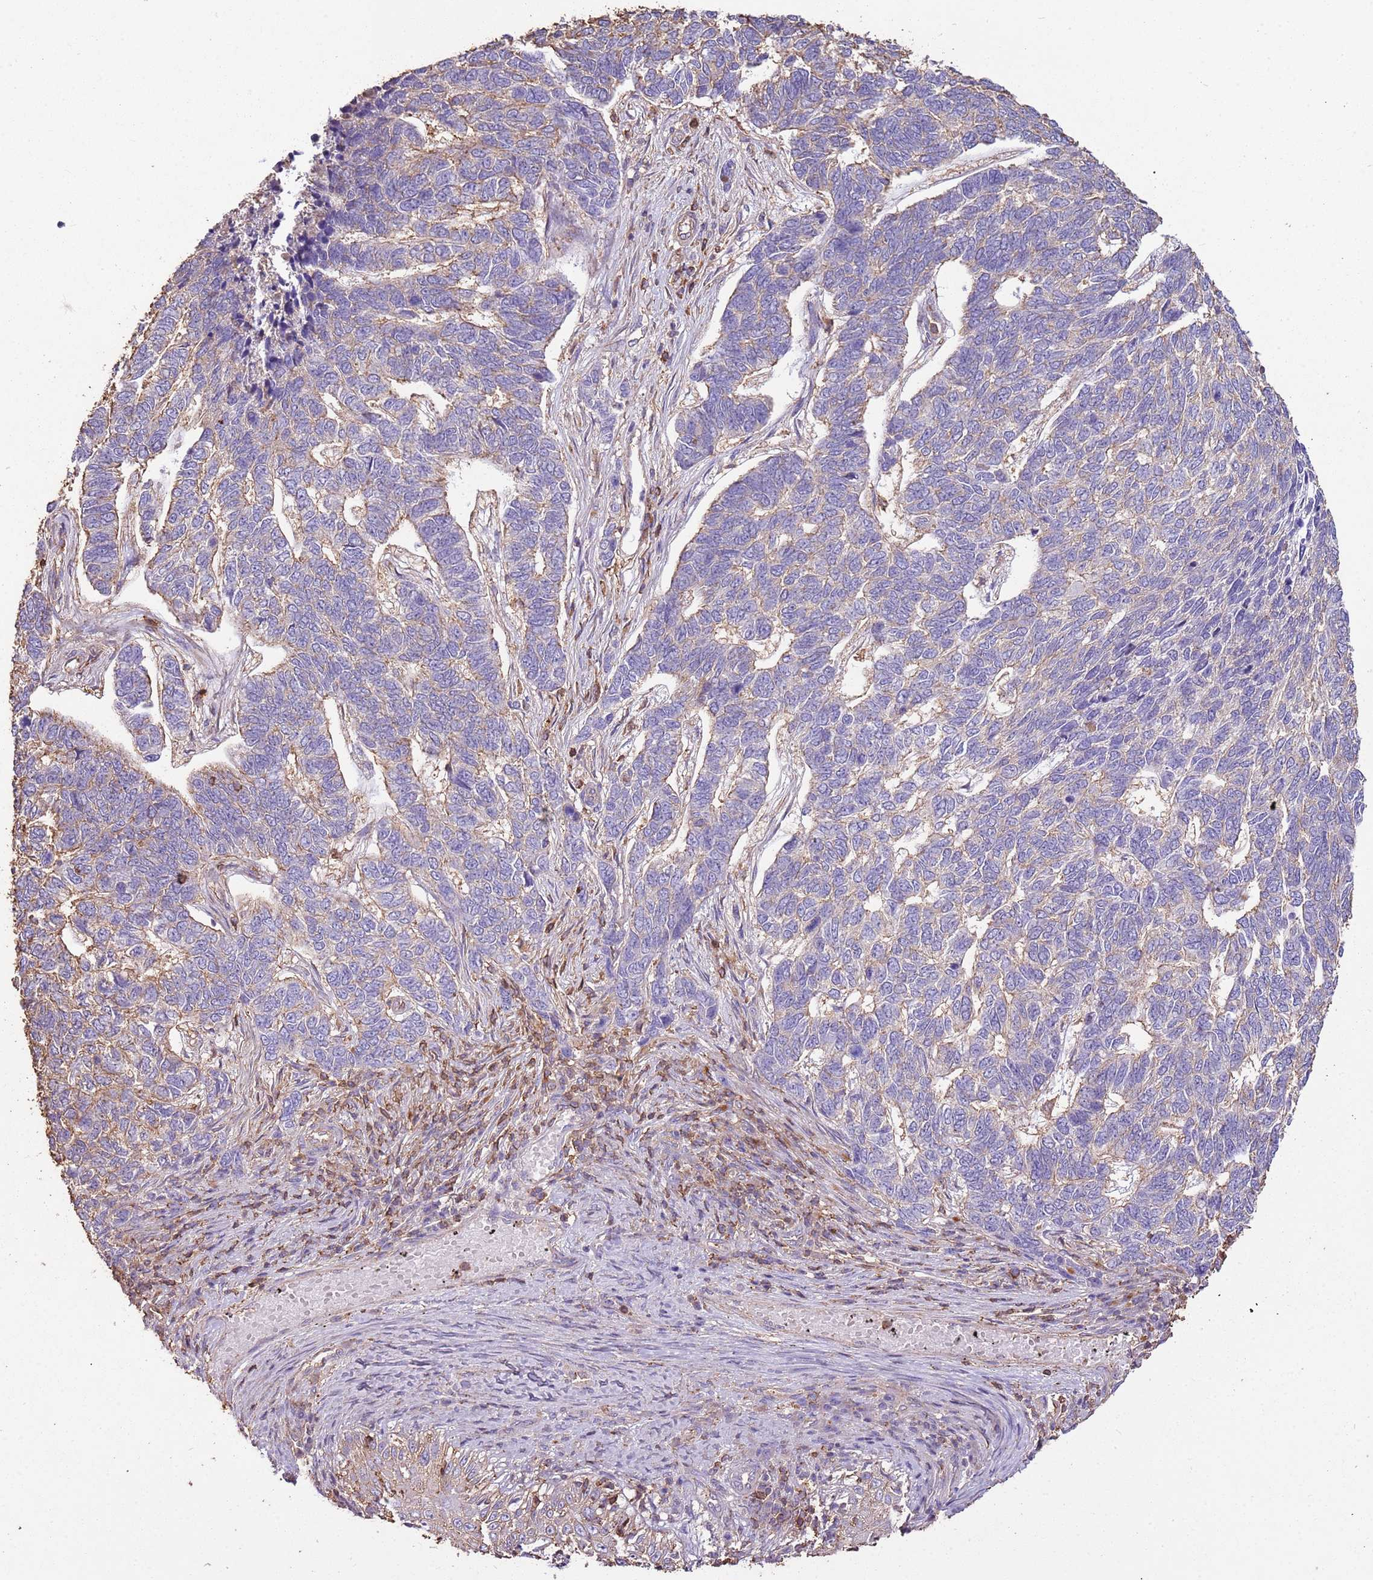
{"staining": {"intensity": "weak", "quantity": "<25%", "location": "cytoplasmic/membranous"}, "tissue": "skin cancer", "cell_type": "Tumor cells", "image_type": "cancer", "snomed": [{"axis": "morphology", "description": "Basal cell carcinoma"}, {"axis": "topography", "description": "Skin"}], "caption": "Tumor cells are negative for brown protein staining in skin basal cell carcinoma.", "gene": "ARL10", "patient": {"sex": "female", "age": 65}}